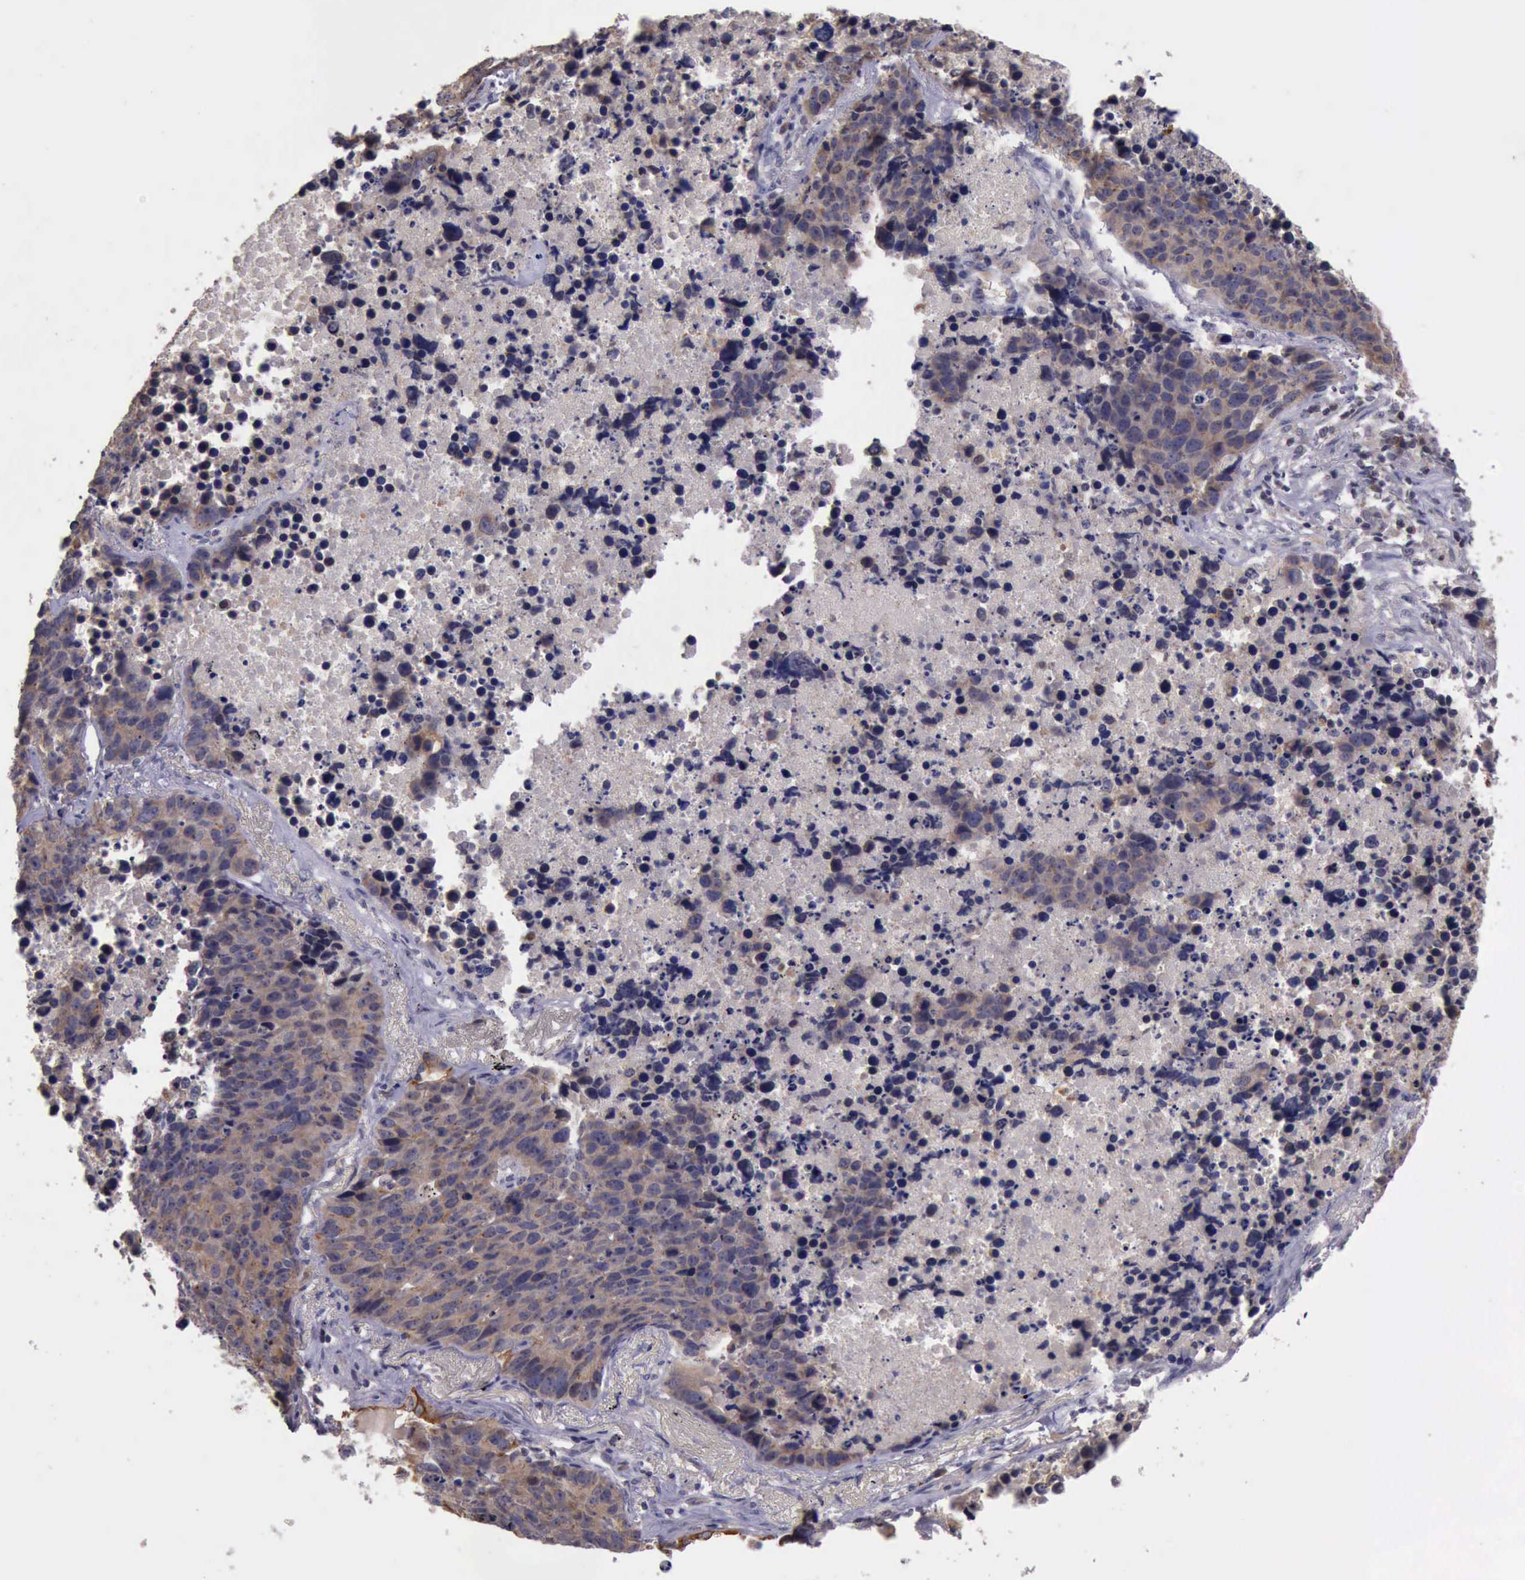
{"staining": {"intensity": "weak", "quantity": ">75%", "location": "cytoplasmic/membranous"}, "tissue": "lung cancer", "cell_type": "Tumor cells", "image_type": "cancer", "snomed": [{"axis": "morphology", "description": "Carcinoid, malignant, NOS"}, {"axis": "topography", "description": "Lung"}], "caption": "Malignant carcinoid (lung) stained with DAB (3,3'-diaminobenzidine) immunohistochemistry (IHC) displays low levels of weak cytoplasmic/membranous staining in about >75% of tumor cells.", "gene": "RAB39B", "patient": {"sex": "male", "age": 60}}